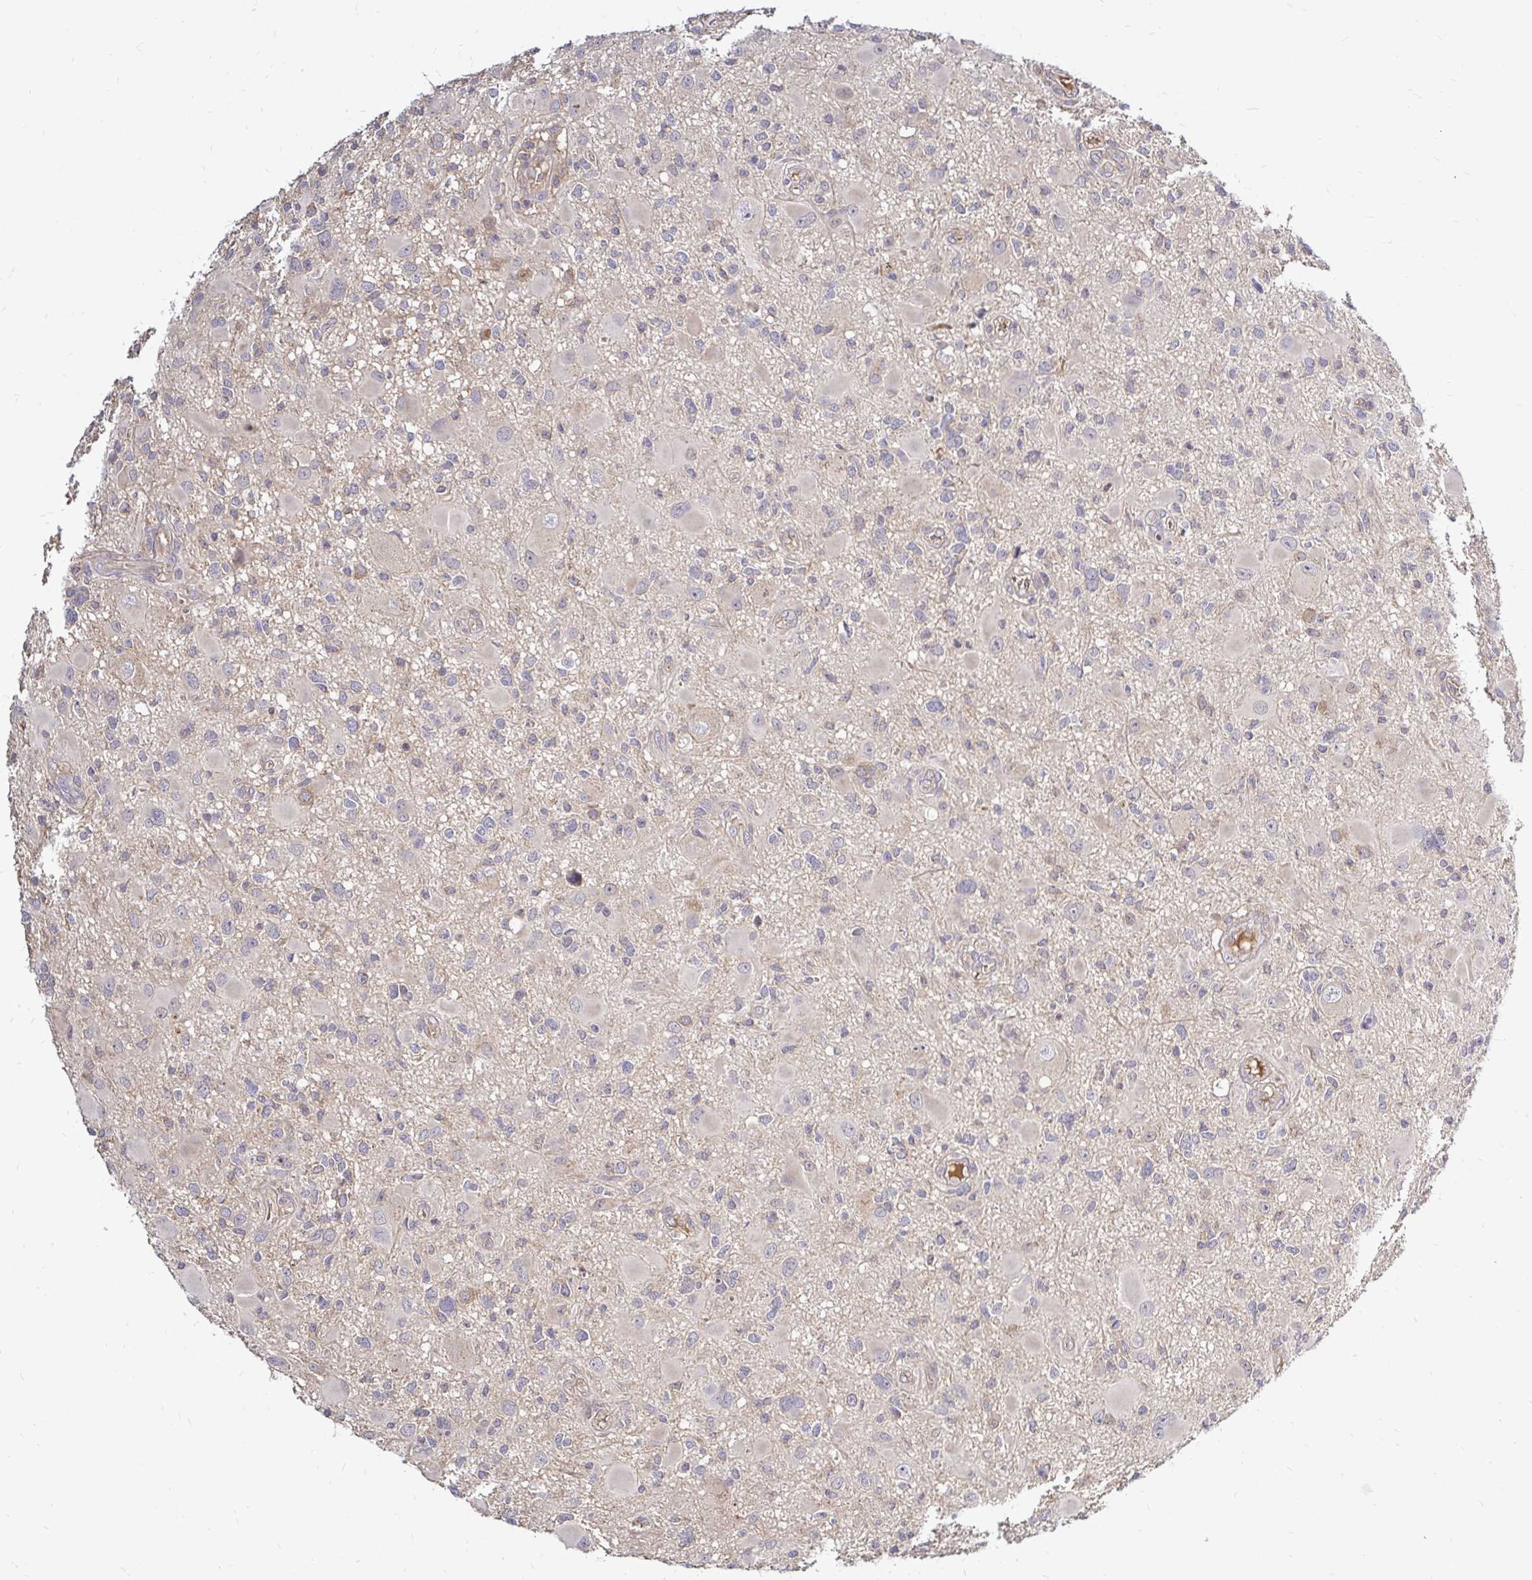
{"staining": {"intensity": "negative", "quantity": "none", "location": "none"}, "tissue": "glioma", "cell_type": "Tumor cells", "image_type": "cancer", "snomed": [{"axis": "morphology", "description": "Glioma, malignant, High grade"}, {"axis": "topography", "description": "Brain"}], "caption": "DAB immunohistochemical staining of human malignant high-grade glioma shows no significant expression in tumor cells.", "gene": "ARHGEF37", "patient": {"sex": "male", "age": 54}}